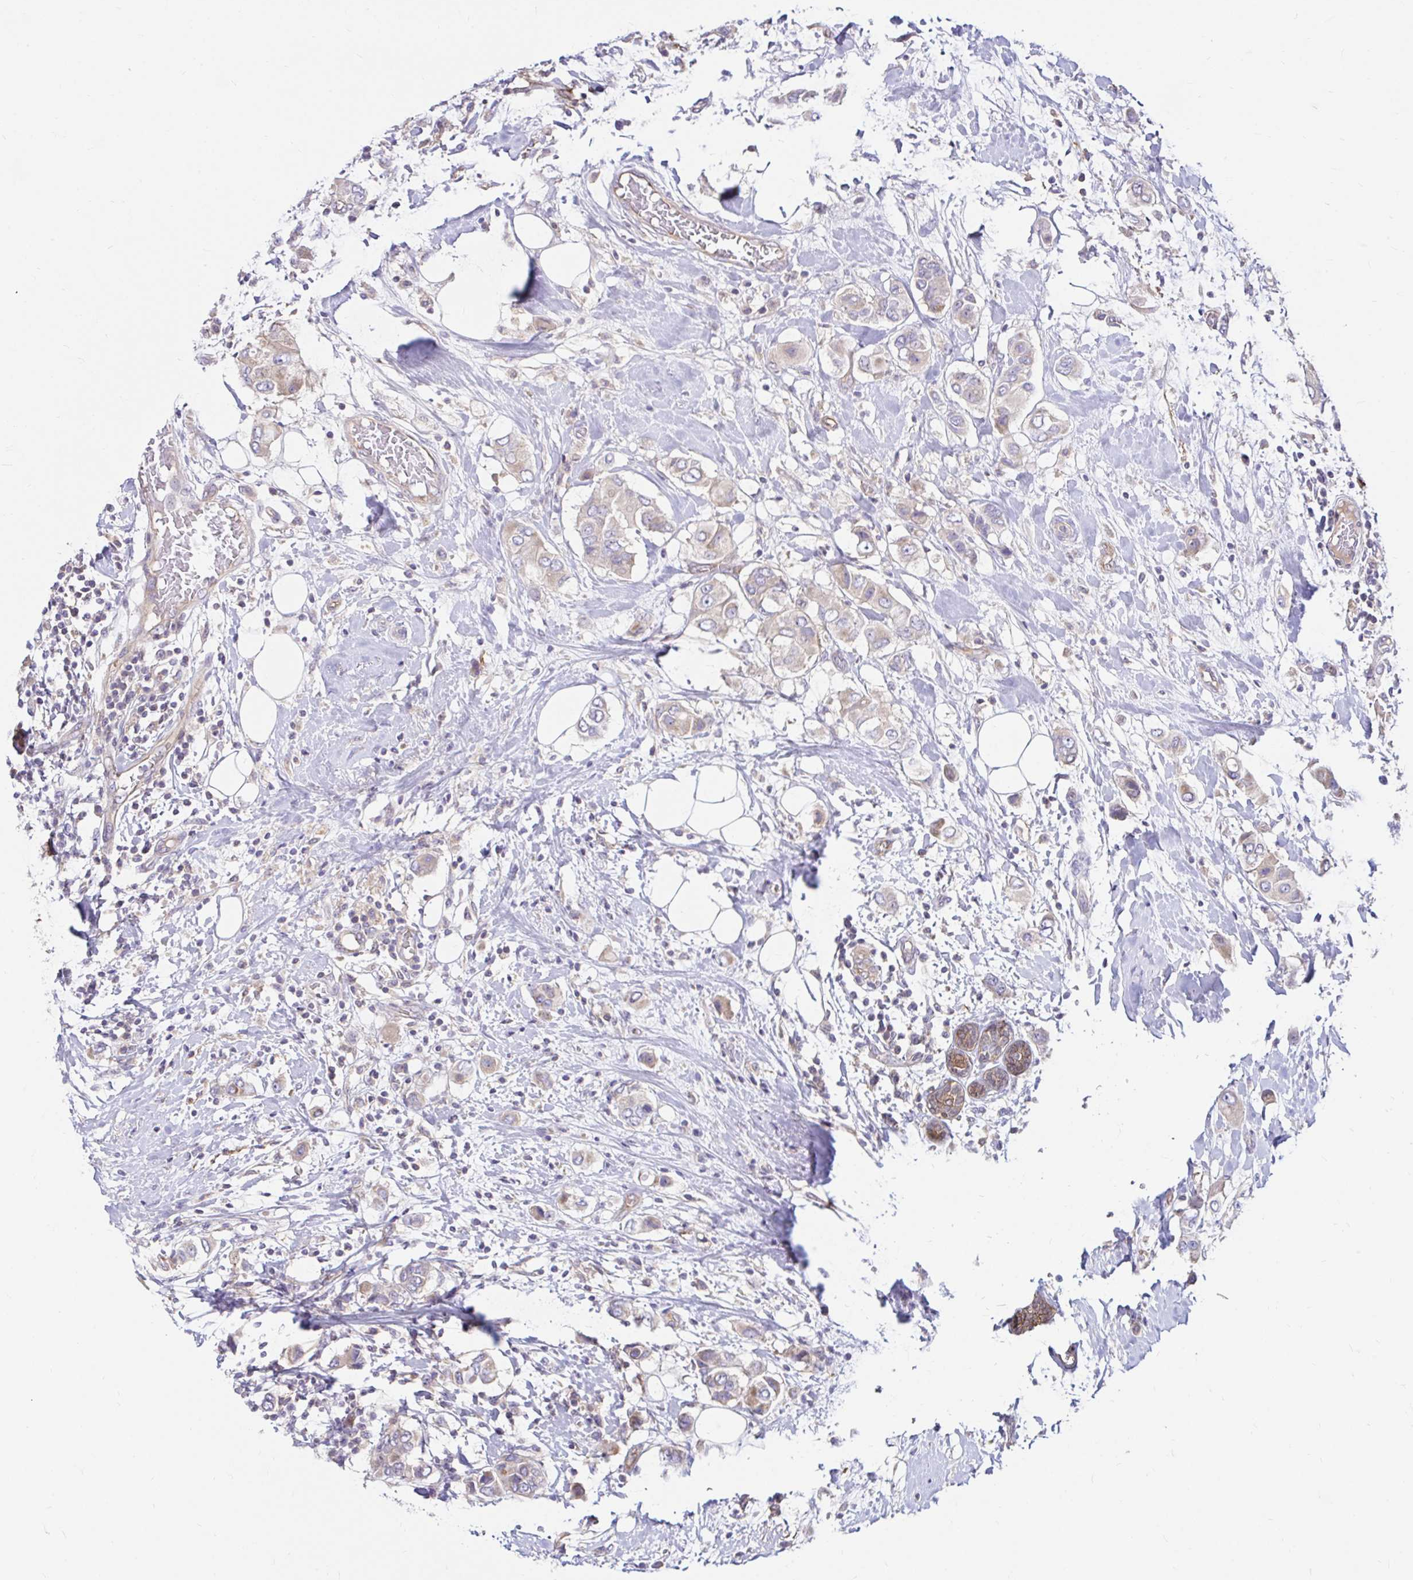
{"staining": {"intensity": "negative", "quantity": "none", "location": "none"}, "tissue": "breast cancer", "cell_type": "Tumor cells", "image_type": "cancer", "snomed": [{"axis": "morphology", "description": "Lobular carcinoma"}, {"axis": "topography", "description": "Breast"}], "caption": "This is an immunohistochemistry (IHC) image of breast lobular carcinoma. There is no positivity in tumor cells.", "gene": "ITGA2", "patient": {"sex": "female", "age": 51}}